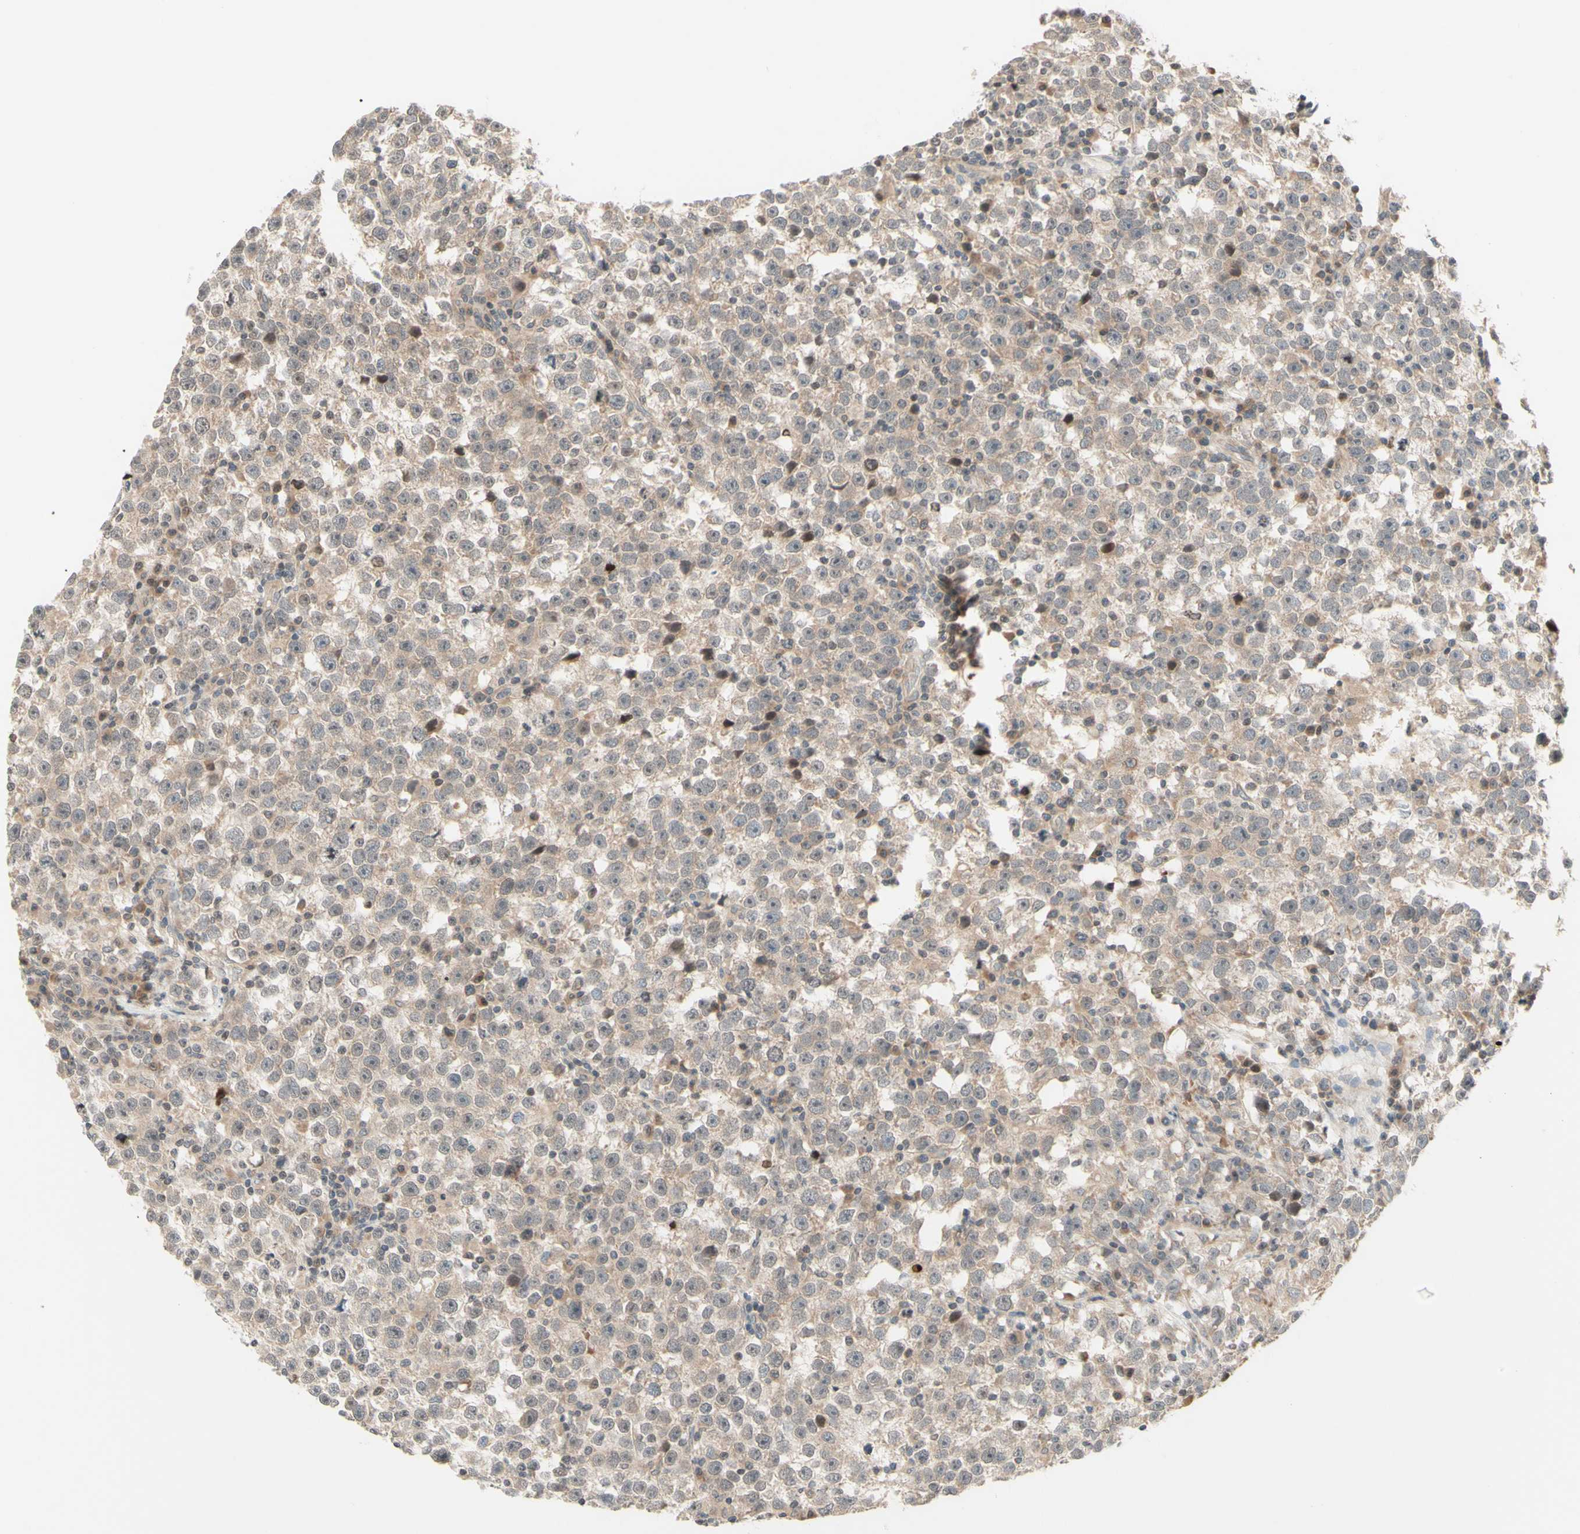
{"staining": {"intensity": "weak", "quantity": "25%-75%", "location": "cytoplasmic/membranous"}, "tissue": "testis cancer", "cell_type": "Tumor cells", "image_type": "cancer", "snomed": [{"axis": "morphology", "description": "Seminoma, NOS"}, {"axis": "topography", "description": "Testis"}], "caption": "This photomicrograph displays immunohistochemistry staining of human seminoma (testis), with low weak cytoplasmic/membranous expression in about 25%-75% of tumor cells.", "gene": "ZW10", "patient": {"sex": "male", "age": 43}}